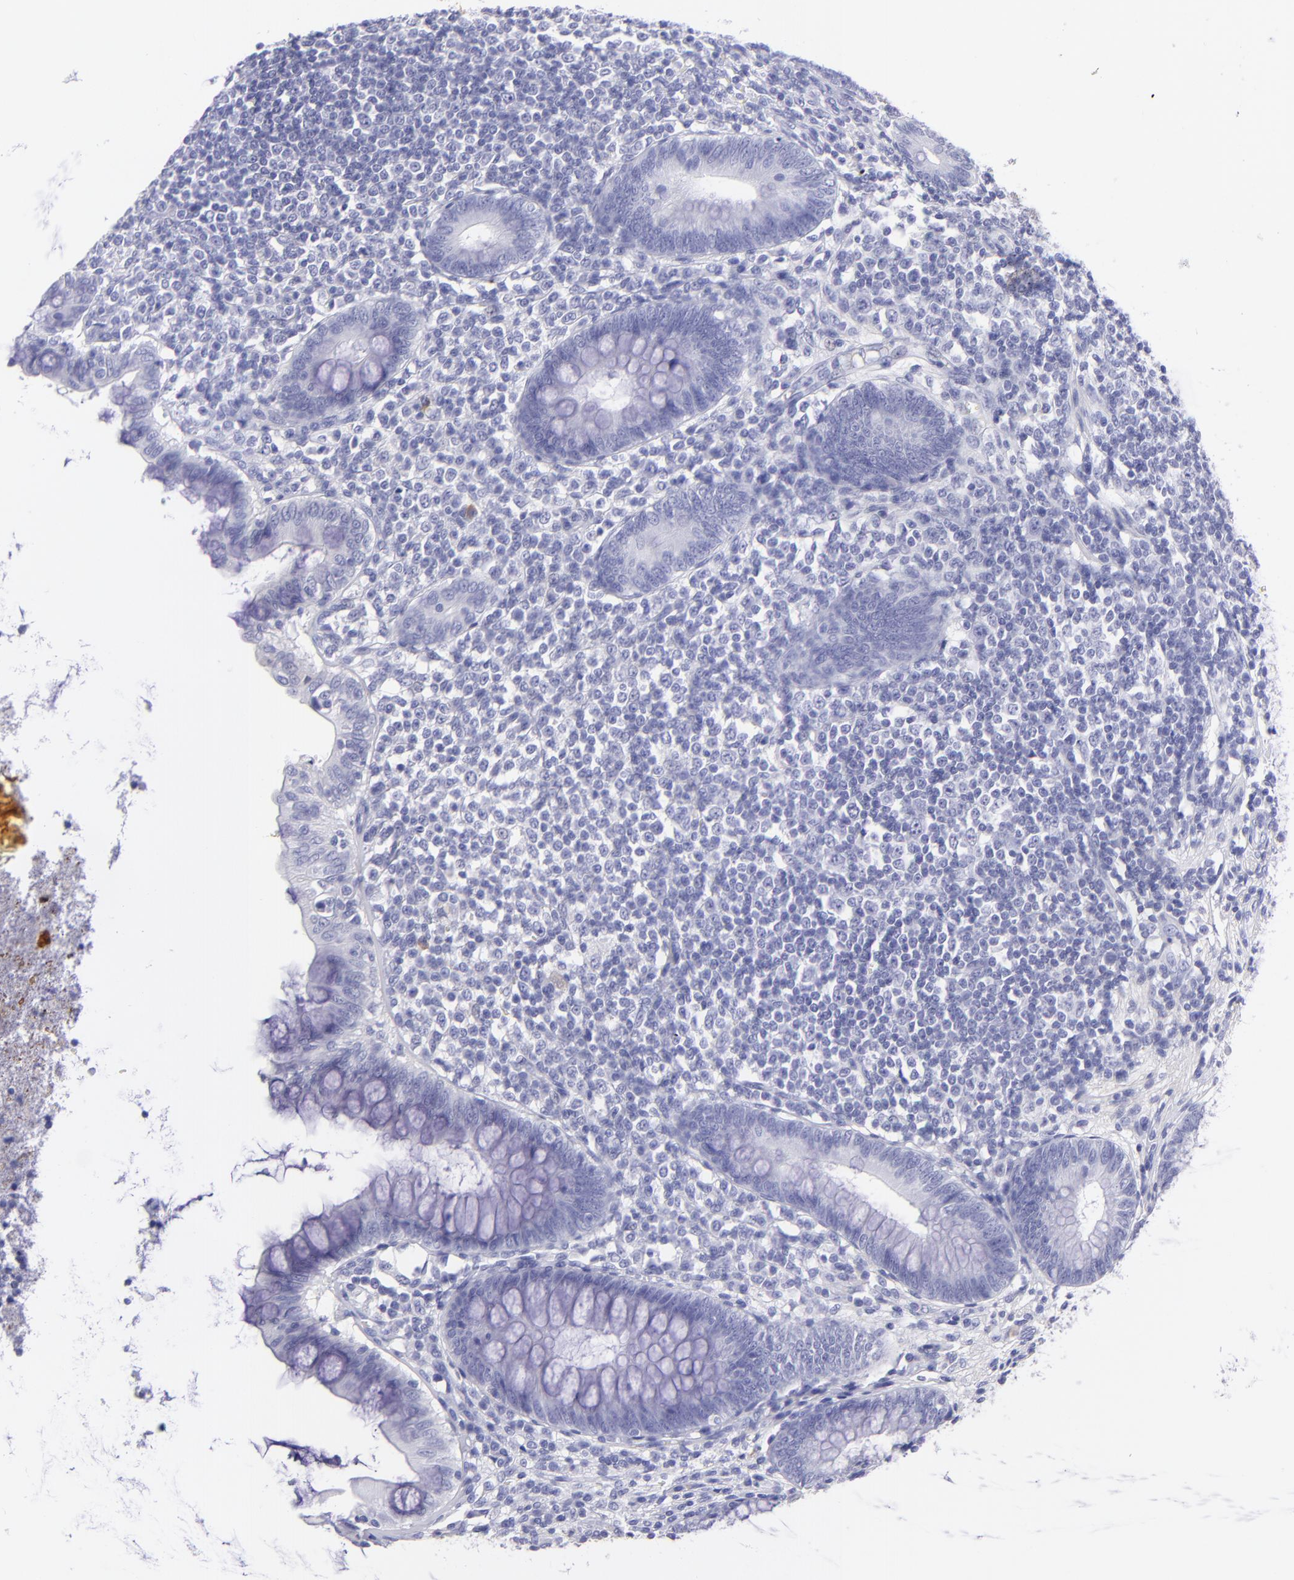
{"staining": {"intensity": "negative", "quantity": "none", "location": "none"}, "tissue": "appendix", "cell_type": "Glandular cells", "image_type": "normal", "snomed": [{"axis": "morphology", "description": "Normal tissue, NOS"}, {"axis": "topography", "description": "Appendix"}], "caption": "A micrograph of appendix stained for a protein exhibits no brown staining in glandular cells.", "gene": "CNP", "patient": {"sex": "female", "age": 66}}